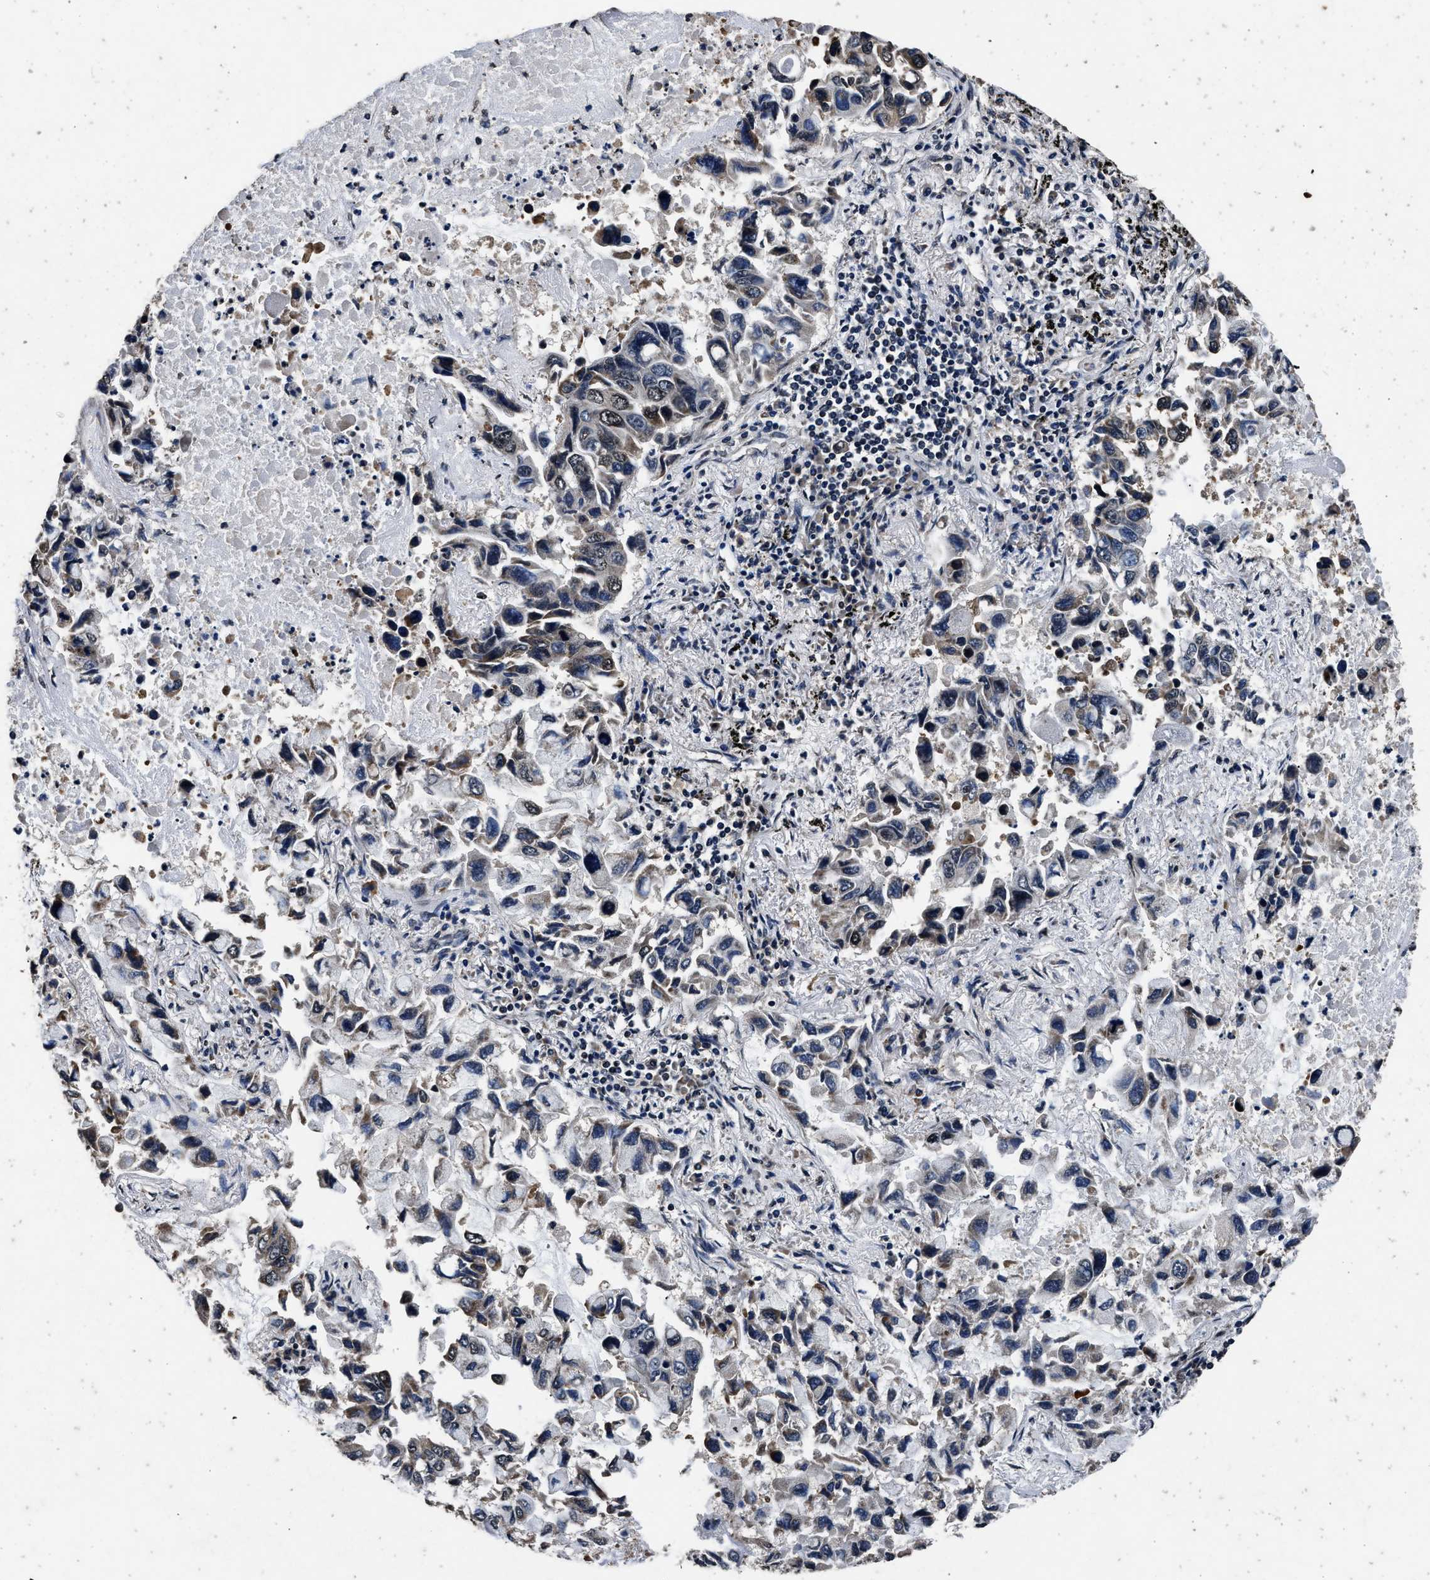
{"staining": {"intensity": "weak", "quantity": "<25%", "location": "nuclear"}, "tissue": "lung cancer", "cell_type": "Tumor cells", "image_type": "cancer", "snomed": [{"axis": "morphology", "description": "Adenocarcinoma, NOS"}, {"axis": "topography", "description": "Lung"}], "caption": "Lung adenocarcinoma was stained to show a protein in brown. There is no significant staining in tumor cells. (Stains: DAB (3,3'-diaminobenzidine) immunohistochemistry (IHC) with hematoxylin counter stain, Microscopy: brightfield microscopy at high magnification).", "gene": "CSTF1", "patient": {"sex": "male", "age": 64}}